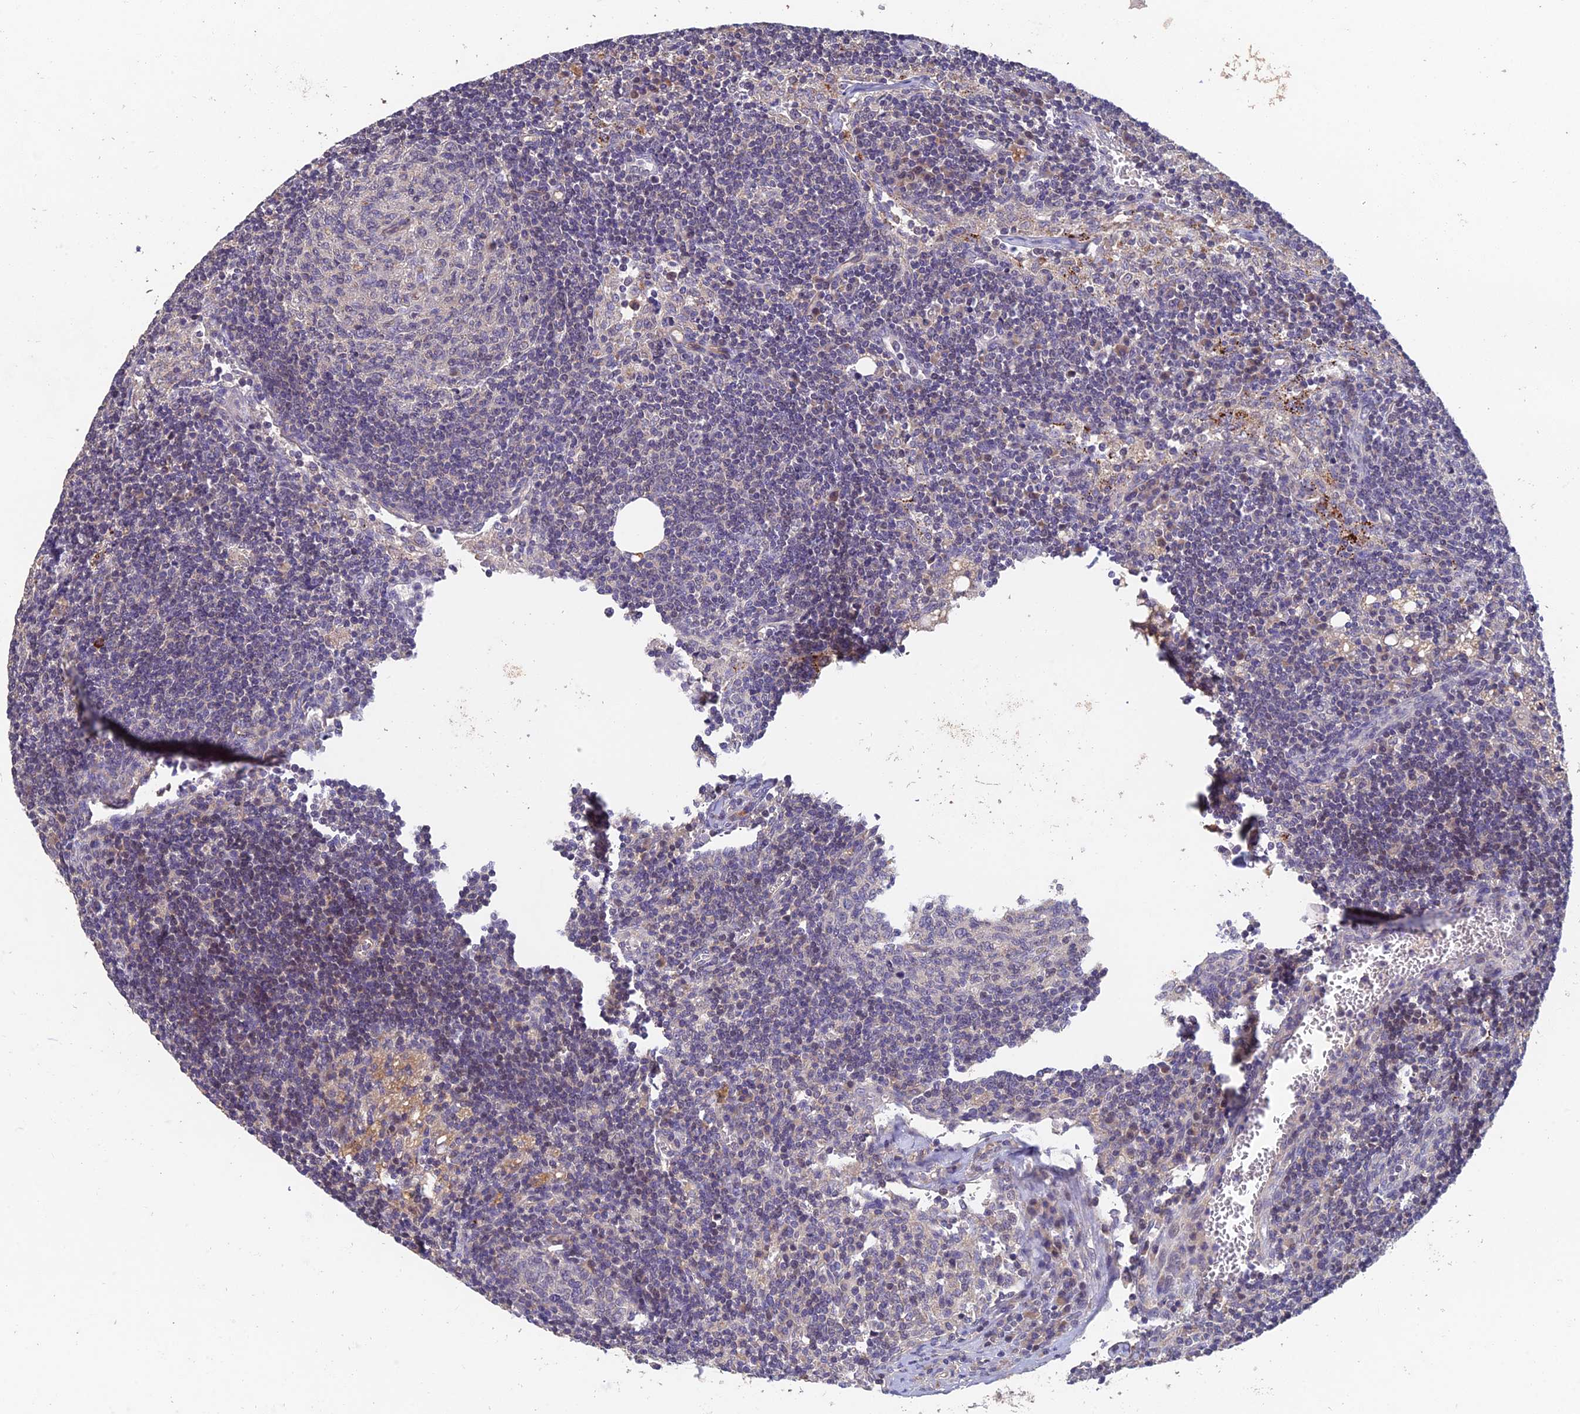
{"staining": {"intensity": "negative", "quantity": "none", "location": "none"}, "tissue": "lymph node", "cell_type": "Germinal center cells", "image_type": "normal", "snomed": [{"axis": "morphology", "description": "Normal tissue, NOS"}, {"axis": "topography", "description": "Lymph node"}], "caption": "Histopathology image shows no protein expression in germinal center cells of unremarkable lymph node.", "gene": "ADAMTS13", "patient": {"sex": "female", "age": 73}}